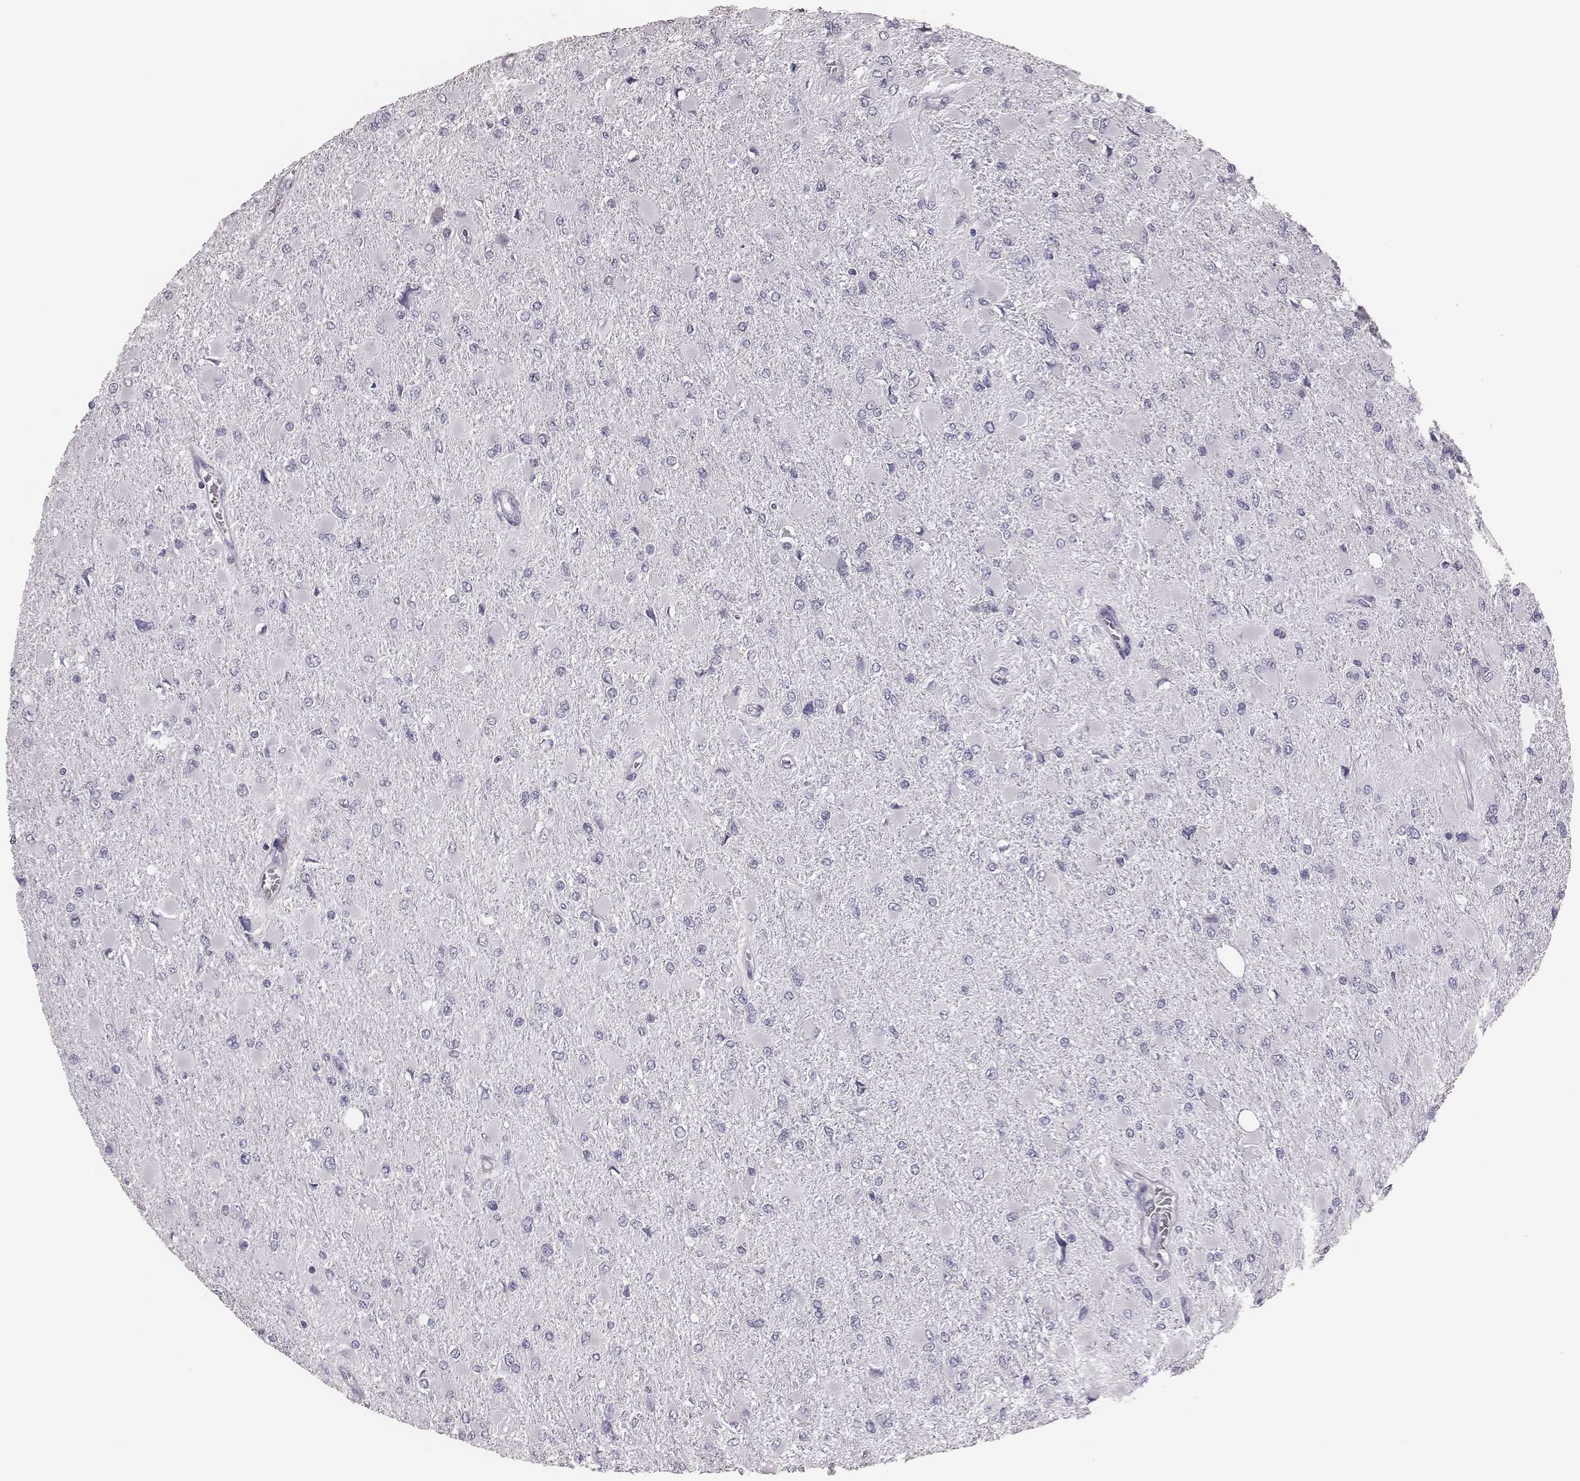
{"staining": {"intensity": "negative", "quantity": "none", "location": "none"}, "tissue": "glioma", "cell_type": "Tumor cells", "image_type": "cancer", "snomed": [{"axis": "morphology", "description": "Glioma, malignant, High grade"}, {"axis": "topography", "description": "Cerebral cortex"}], "caption": "The IHC histopathology image has no significant expression in tumor cells of glioma tissue.", "gene": "CSH1", "patient": {"sex": "female", "age": 36}}